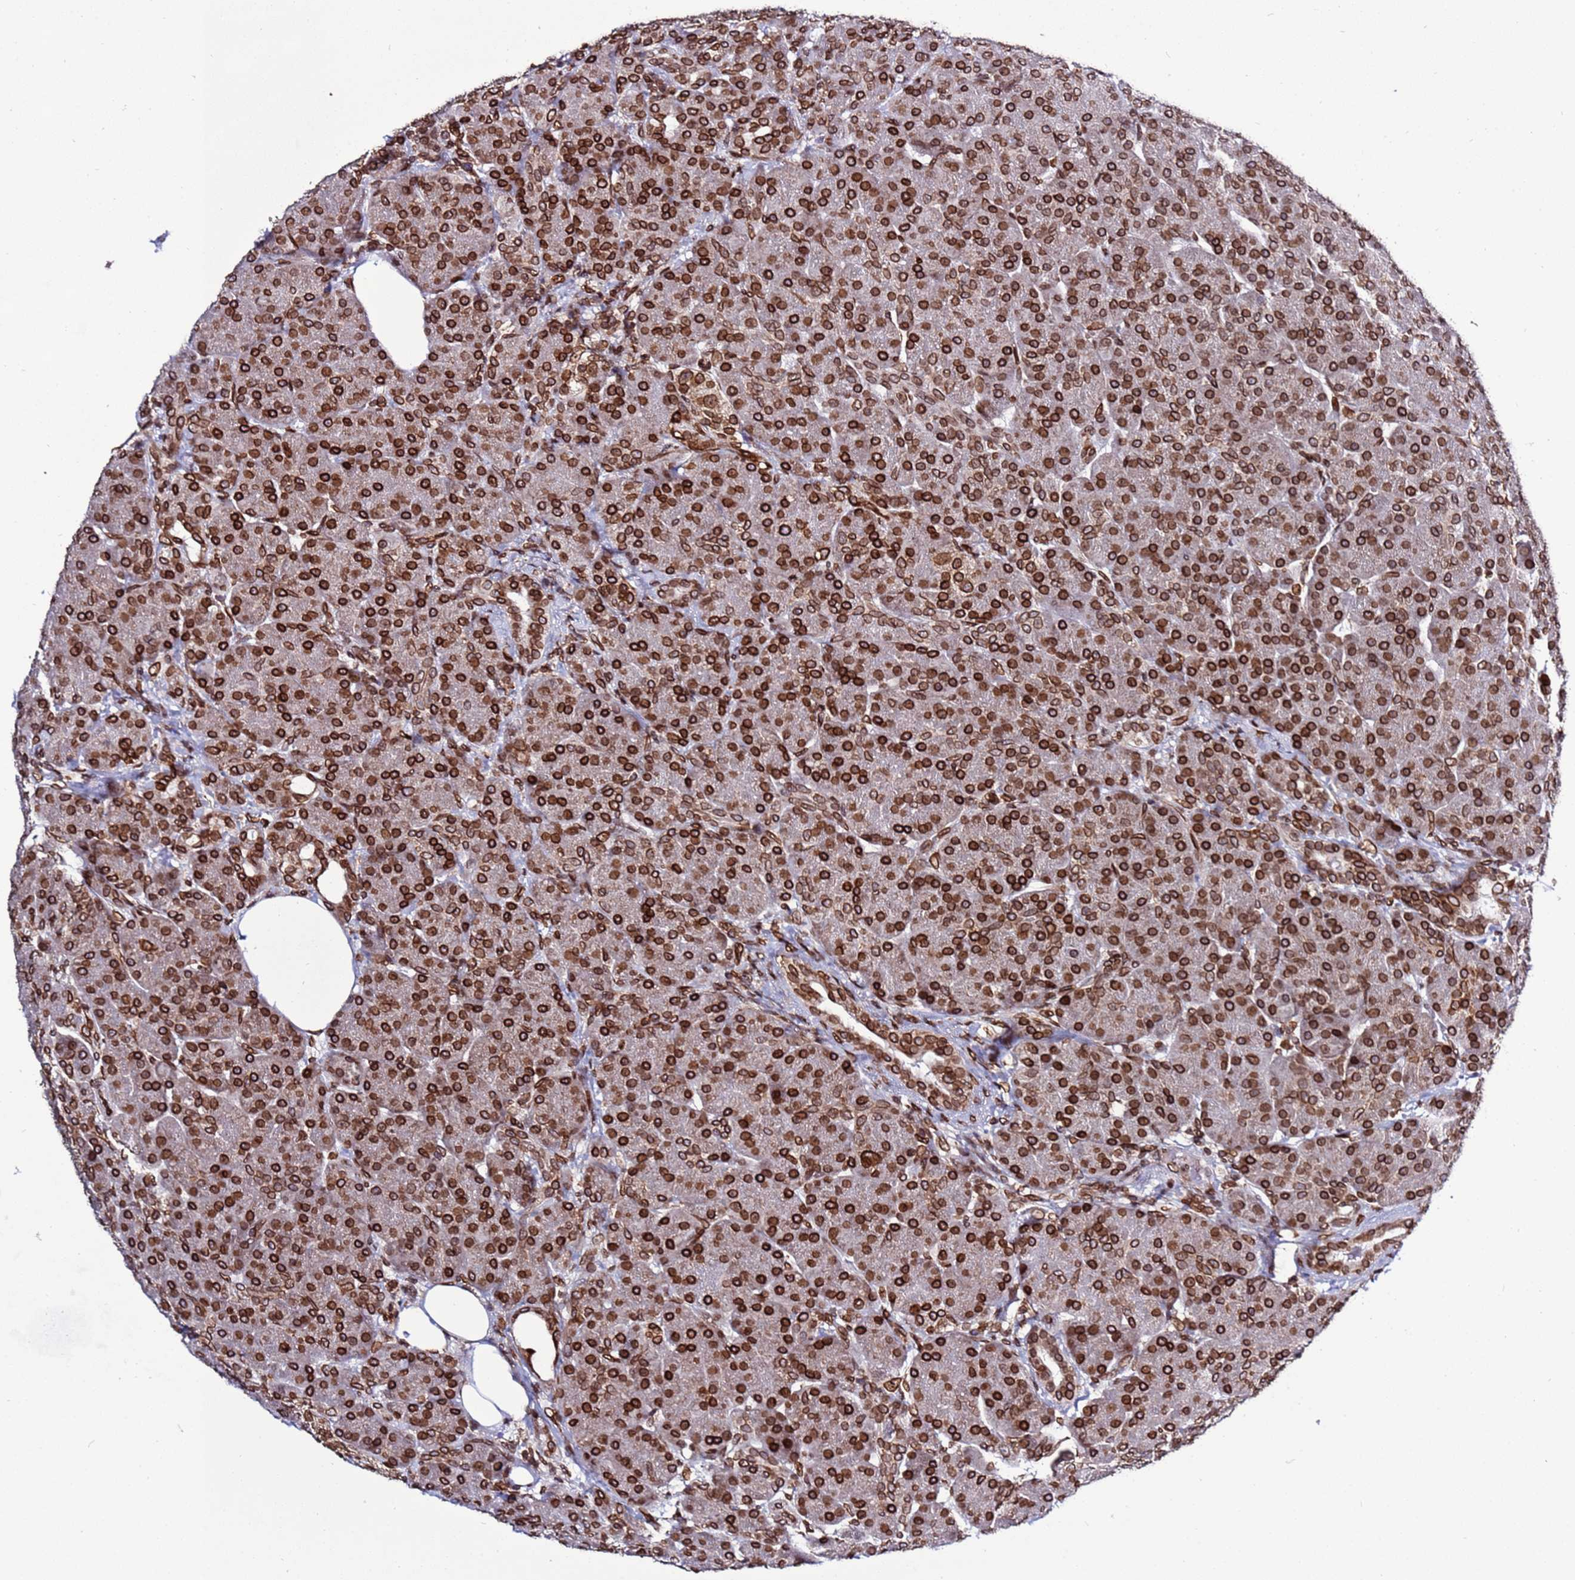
{"staining": {"intensity": "strong", "quantity": ">75%", "location": "cytoplasmic/membranous,nuclear"}, "tissue": "pancreas", "cell_type": "Exocrine glandular cells", "image_type": "normal", "snomed": [{"axis": "morphology", "description": "Normal tissue, NOS"}, {"axis": "topography", "description": "Pancreas"}], "caption": "Brown immunohistochemical staining in unremarkable pancreas exhibits strong cytoplasmic/membranous,nuclear expression in about >75% of exocrine glandular cells.", "gene": "TOR1AIP1", "patient": {"sex": "male", "age": 63}}